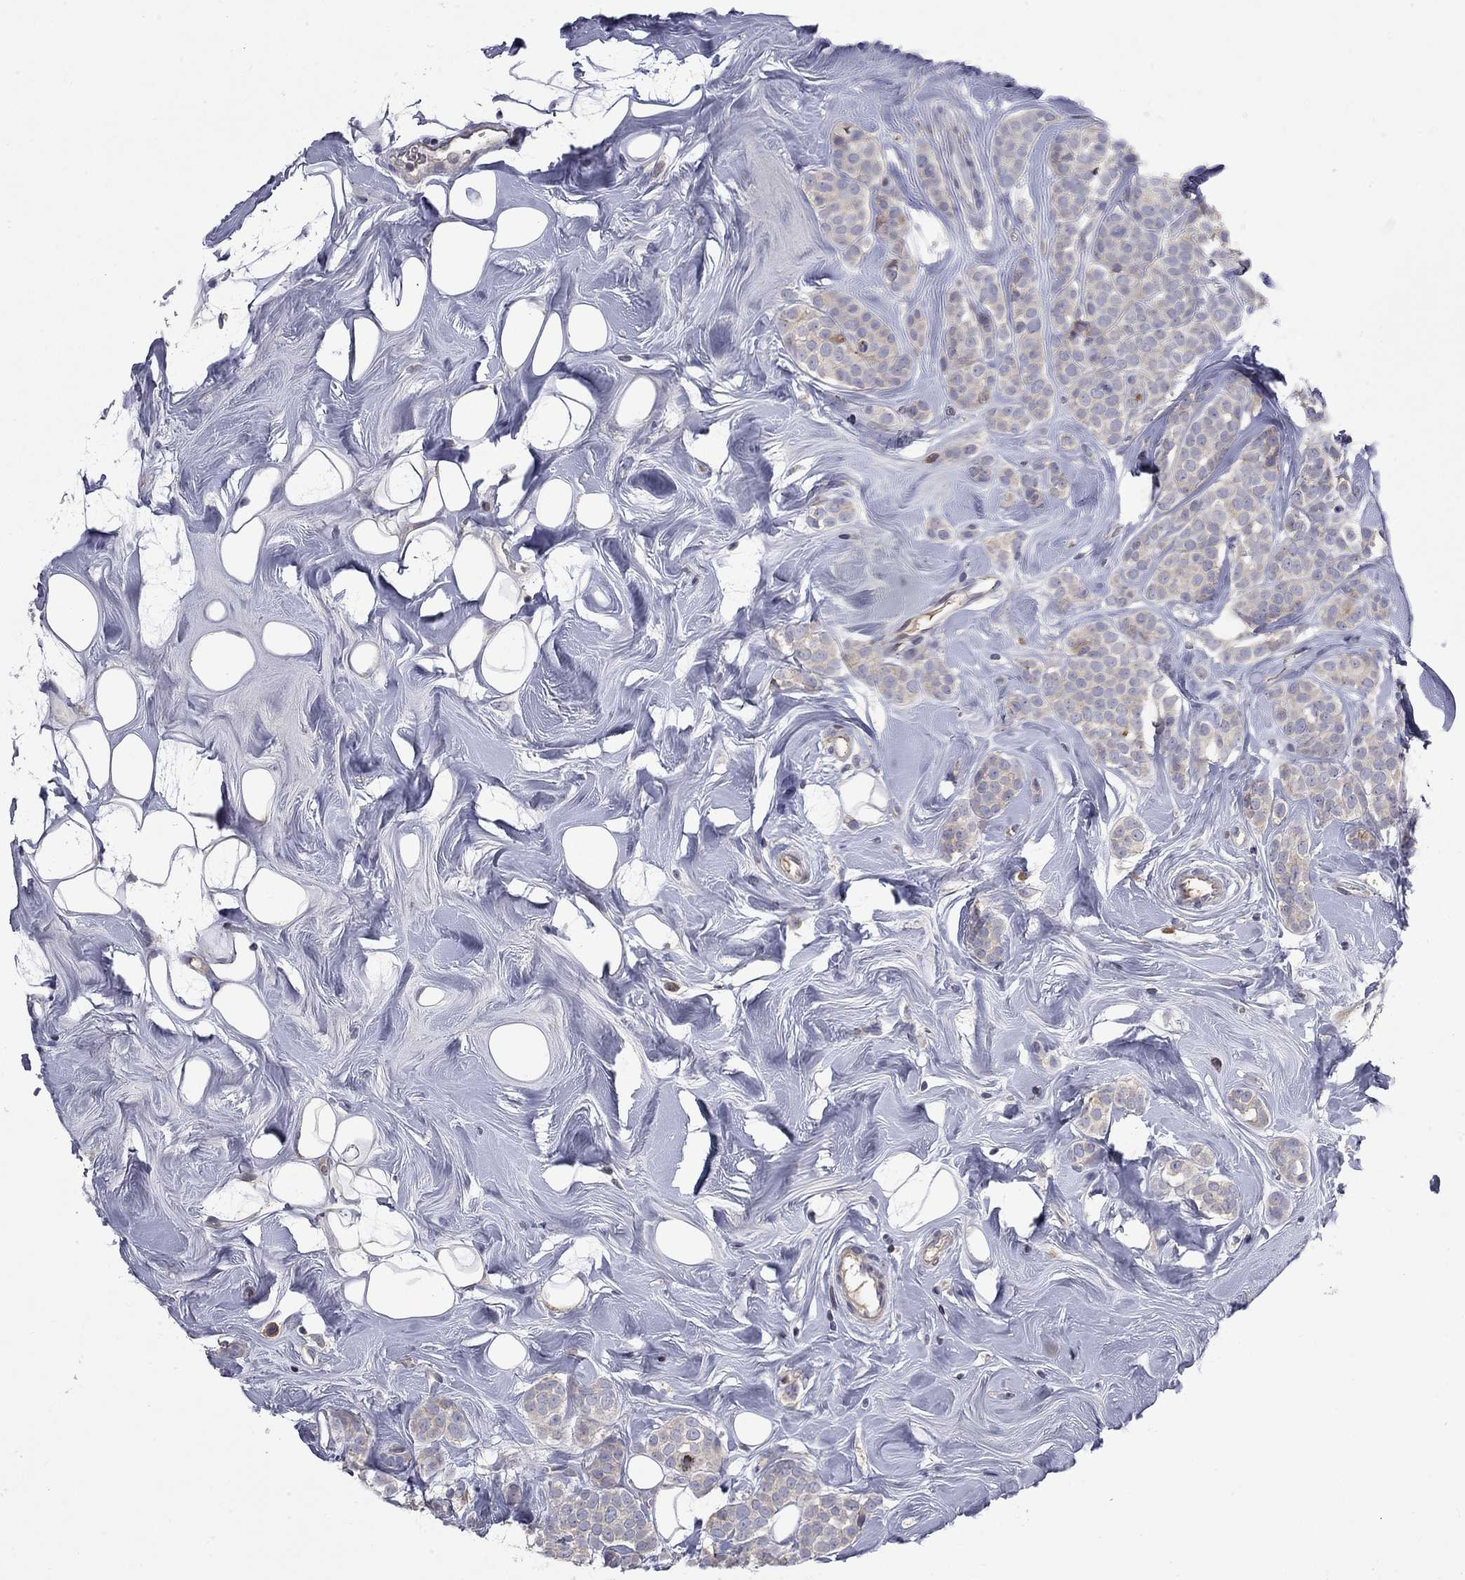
{"staining": {"intensity": "negative", "quantity": "none", "location": "none"}, "tissue": "breast cancer", "cell_type": "Tumor cells", "image_type": "cancer", "snomed": [{"axis": "morphology", "description": "Lobular carcinoma"}, {"axis": "topography", "description": "Breast"}], "caption": "Photomicrograph shows no protein staining in tumor cells of breast cancer tissue. (Brightfield microscopy of DAB IHC at high magnification).", "gene": "ERN2", "patient": {"sex": "female", "age": 49}}